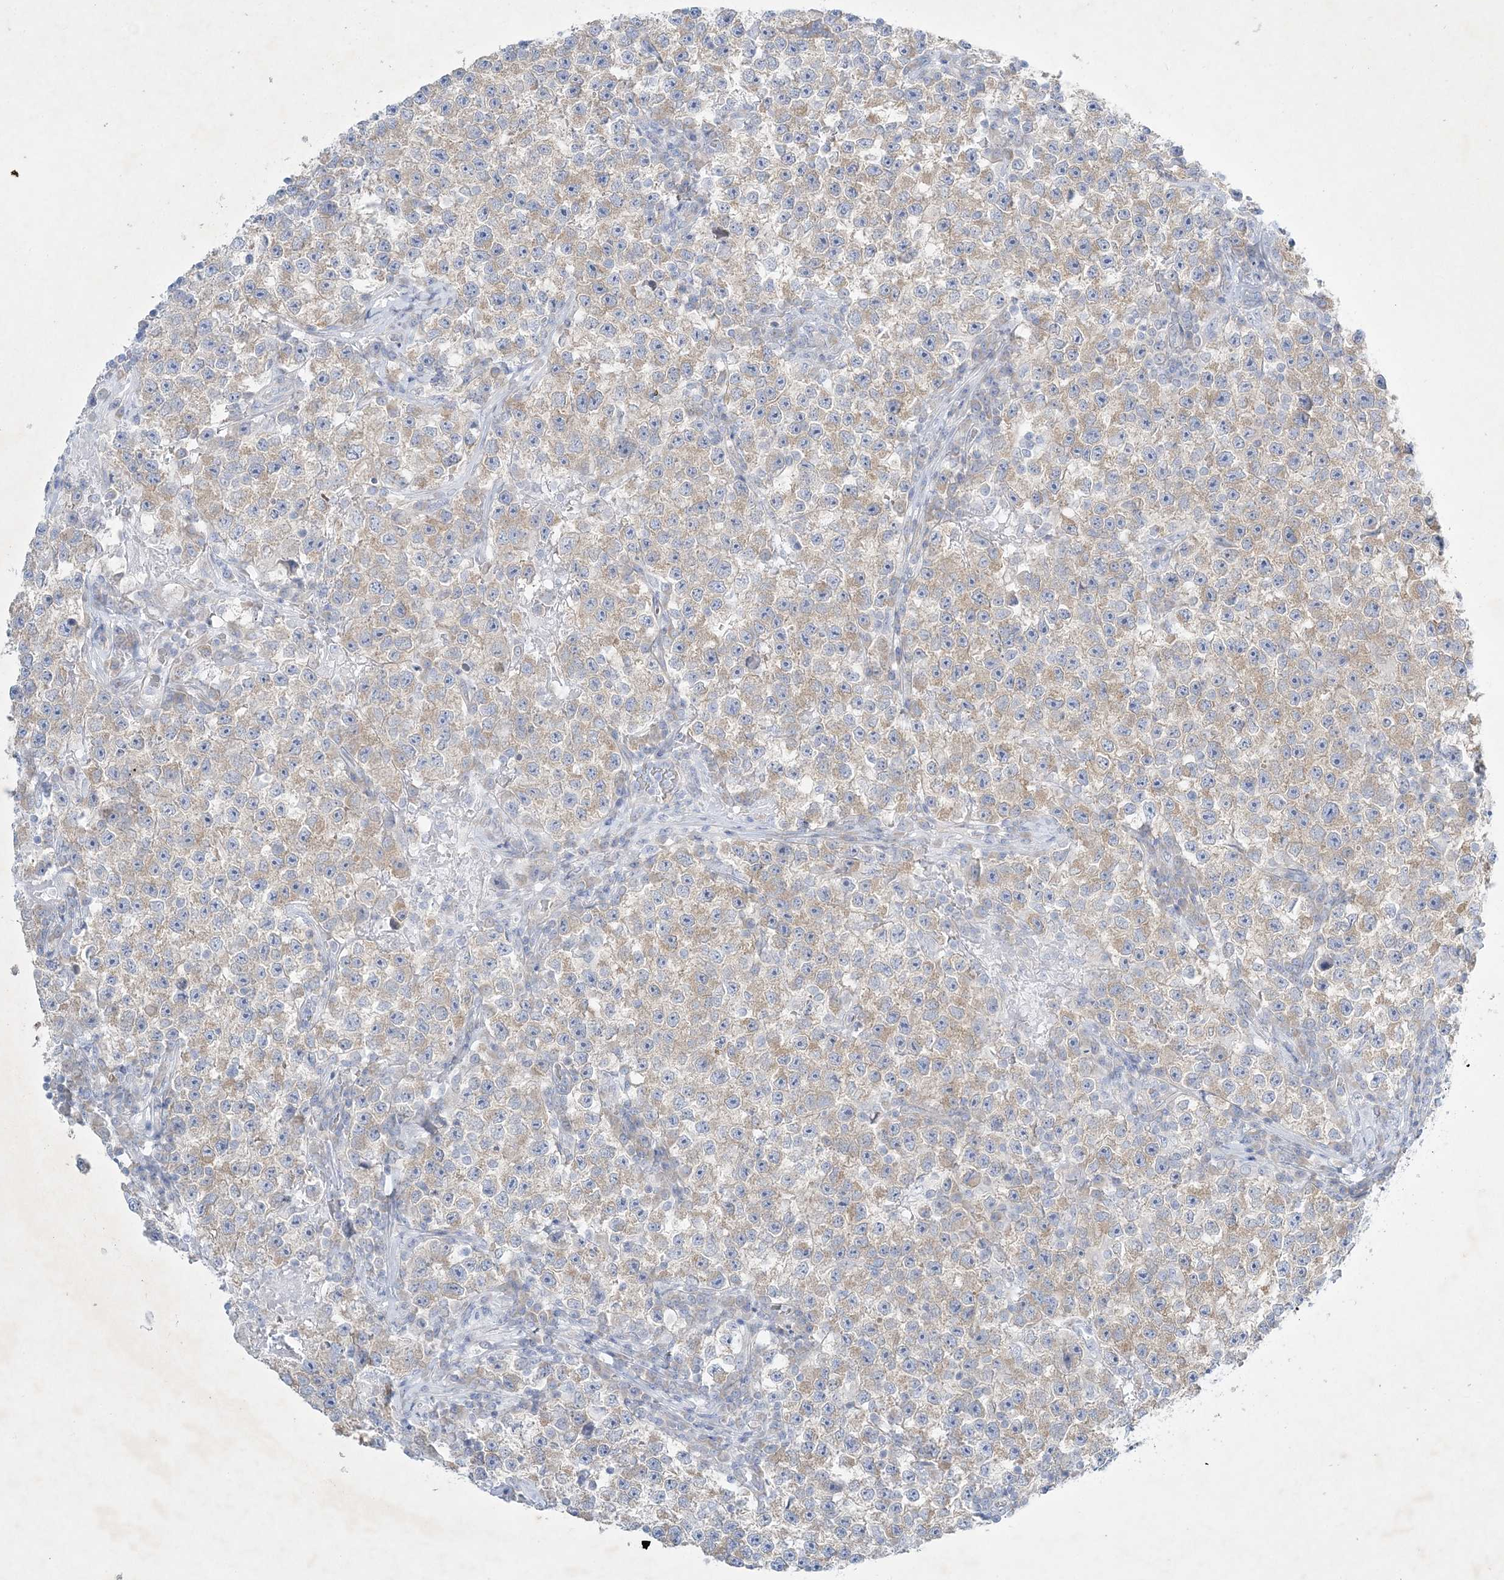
{"staining": {"intensity": "weak", "quantity": ">75%", "location": "cytoplasmic/membranous"}, "tissue": "testis cancer", "cell_type": "Tumor cells", "image_type": "cancer", "snomed": [{"axis": "morphology", "description": "Seminoma, NOS"}, {"axis": "topography", "description": "Testis"}], "caption": "Immunohistochemical staining of human testis cancer demonstrates low levels of weak cytoplasmic/membranous protein positivity in approximately >75% of tumor cells.", "gene": "FARSB", "patient": {"sex": "male", "age": 22}}